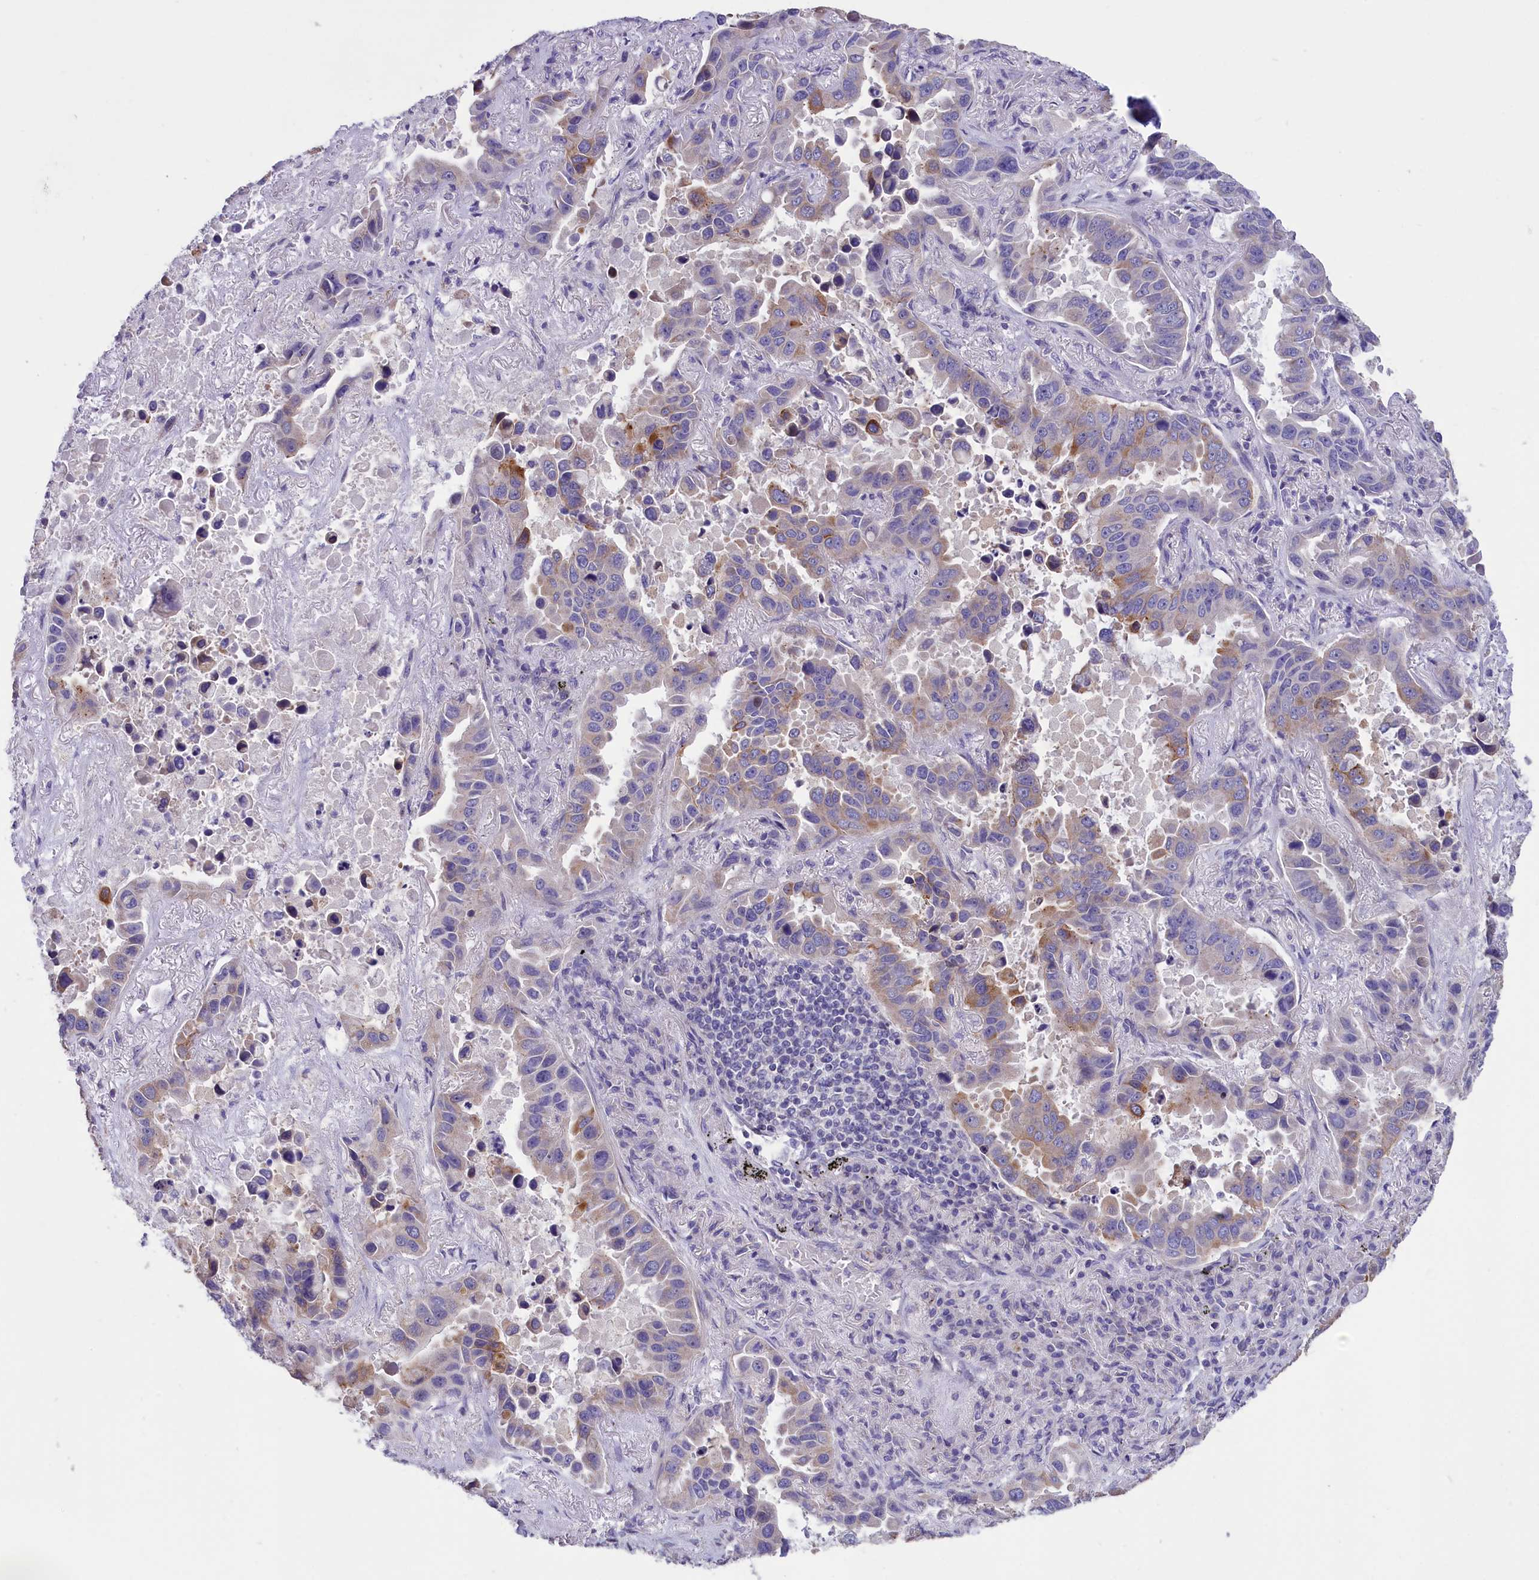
{"staining": {"intensity": "moderate", "quantity": "<25%", "location": "cytoplasmic/membranous"}, "tissue": "lung cancer", "cell_type": "Tumor cells", "image_type": "cancer", "snomed": [{"axis": "morphology", "description": "Adenocarcinoma, NOS"}, {"axis": "topography", "description": "Lung"}], "caption": "Protein staining exhibits moderate cytoplasmic/membranous staining in approximately <25% of tumor cells in lung cancer. (DAB = brown stain, brightfield microscopy at high magnification).", "gene": "CYP2U1", "patient": {"sex": "male", "age": 64}}